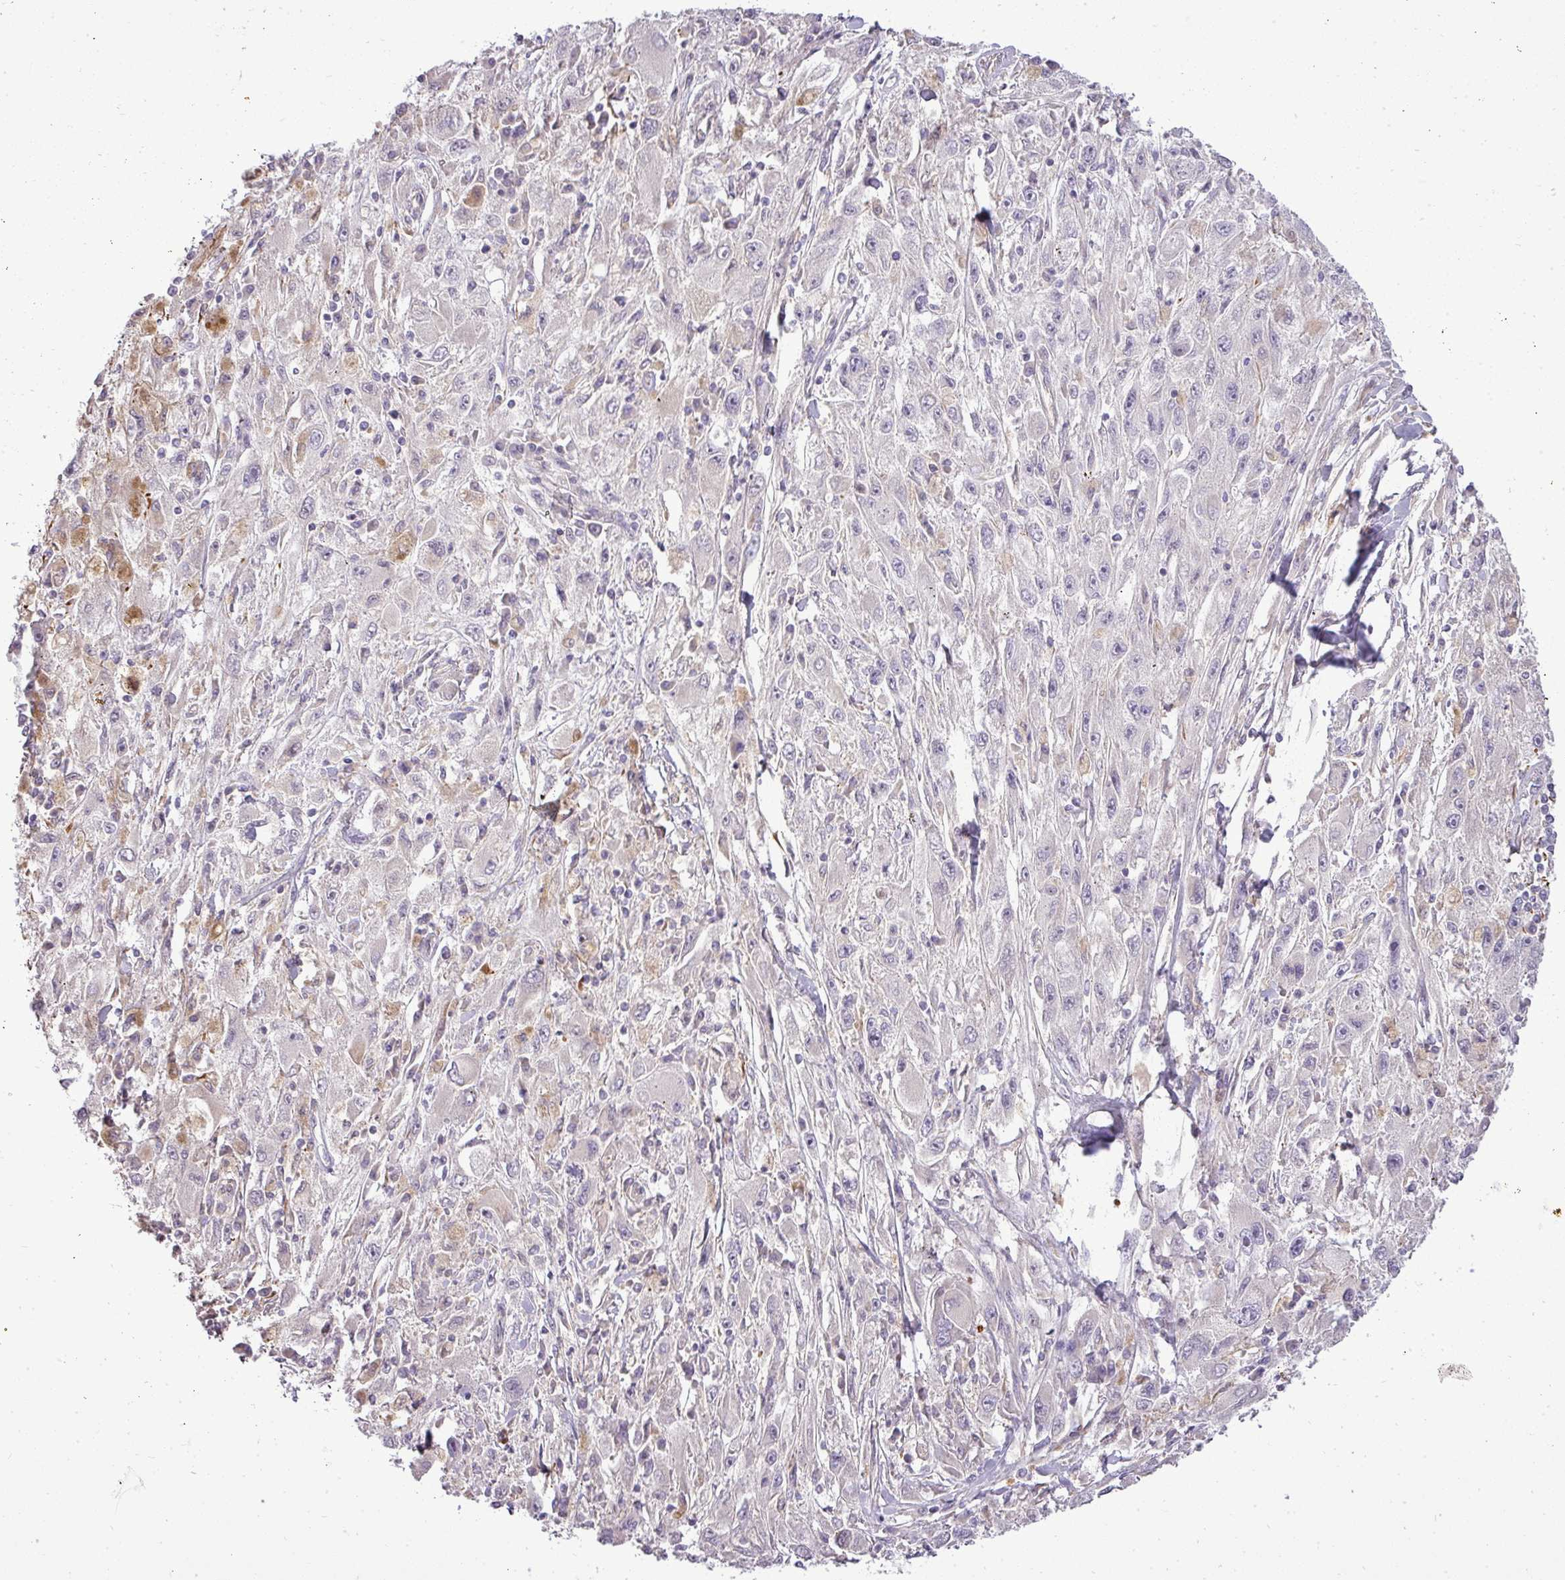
{"staining": {"intensity": "negative", "quantity": "none", "location": "none"}, "tissue": "melanoma", "cell_type": "Tumor cells", "image_type": "cancer", "snomed": [{"axis": "morphology", "description": "Malignant melanoma, Metastatic site"}, {"axis": "topography", "description": "Skin"}], "caption": "Immunohistochemistry (IHC) of human malignant melanoma (metastatic site) exhibits no staining in tumor cells.", "gene": "PDRG1", "patient": {"sex": "male", "age": 53}}